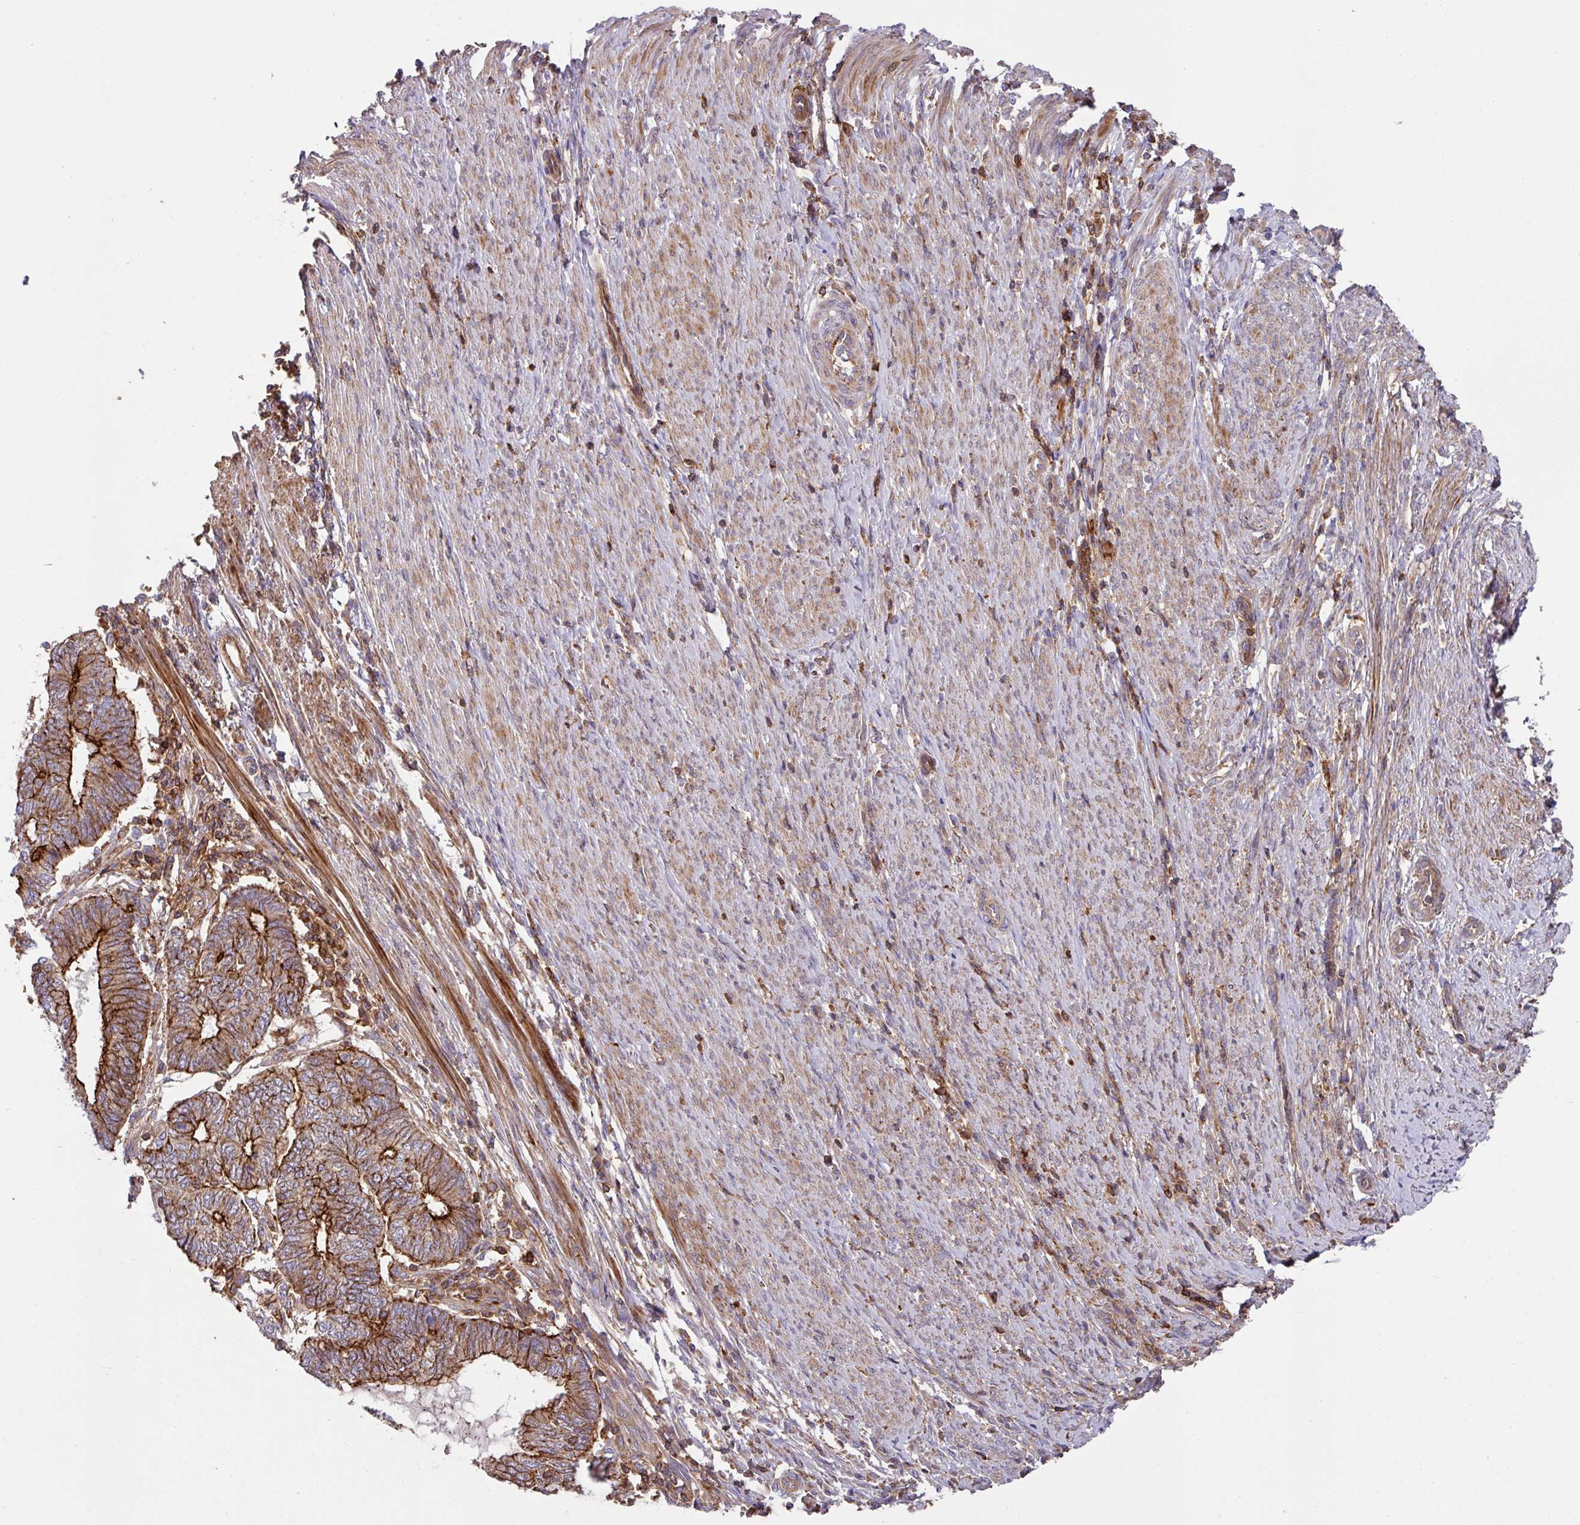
{"staining": {"intensity": "strong", "quantity": "25%-75%", "location": "cytoplasmic/membranous"}, "tissue": "endometrial cancer", "cell_type": "Tumor cells", "image_type": "cancer", "snomed": [{"axis": "morphology", "description": "Adenocarcinoma, NOS"}, {"axis": "topography", "description": "Uterus"}, {"axis": "topography", "description": "Endometrium"}], "caption": "Protein staining exhibits strong cytoplasmic/membranous expression in approximately 25%-75% of tumor cells in endometrial cancer (adenocarcinoma). (DAB (3,3'-diaminobenzidine) IHC, brown staining for protein, blue staining for nuclei).", "gene": "RIC1", "patient": {"sex": "female", "age": 70}}